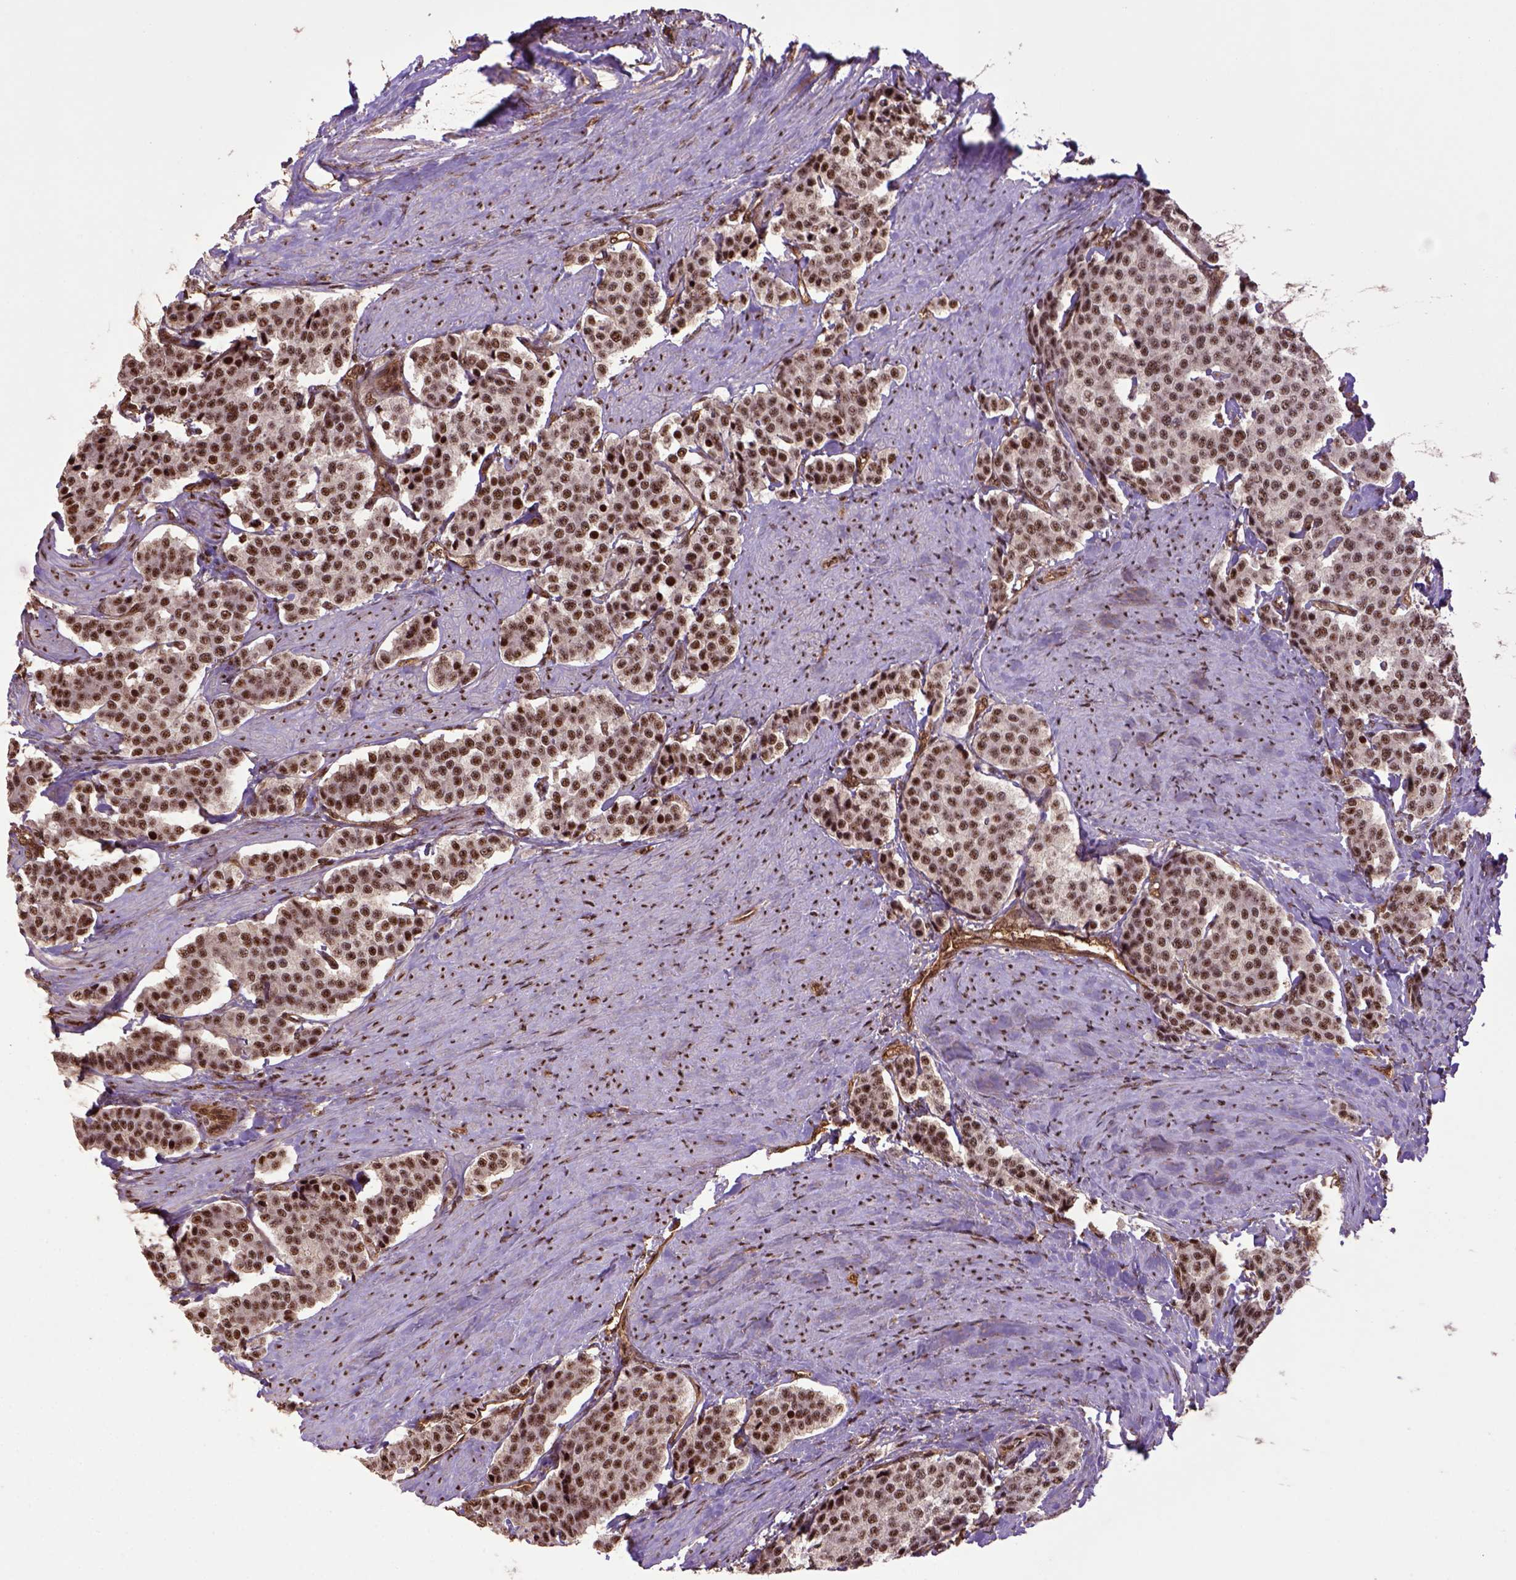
{"staining": {"intensity": "strong", "quantity": ">75%", "location": "nuclear"}, "tissue": "carcinoid", "cell_type": "Tumor cells", "image_type": "cancer", "snomed": [{"axis": "morphology", "description": "Carcinoid, malignant, NOS"}, {"axis": "topography", "description": "Small intestine"}], "caption": "An image of human carcinoid stained for a protein displays strong nuclear brown staining in tumor cells. (Stains: DAB in brown, nuclei in blue, Microscopy: brightfield microscopy at high magnification).", "gene": "PPIG", "patient": {"sex": "female", "age": 58}}